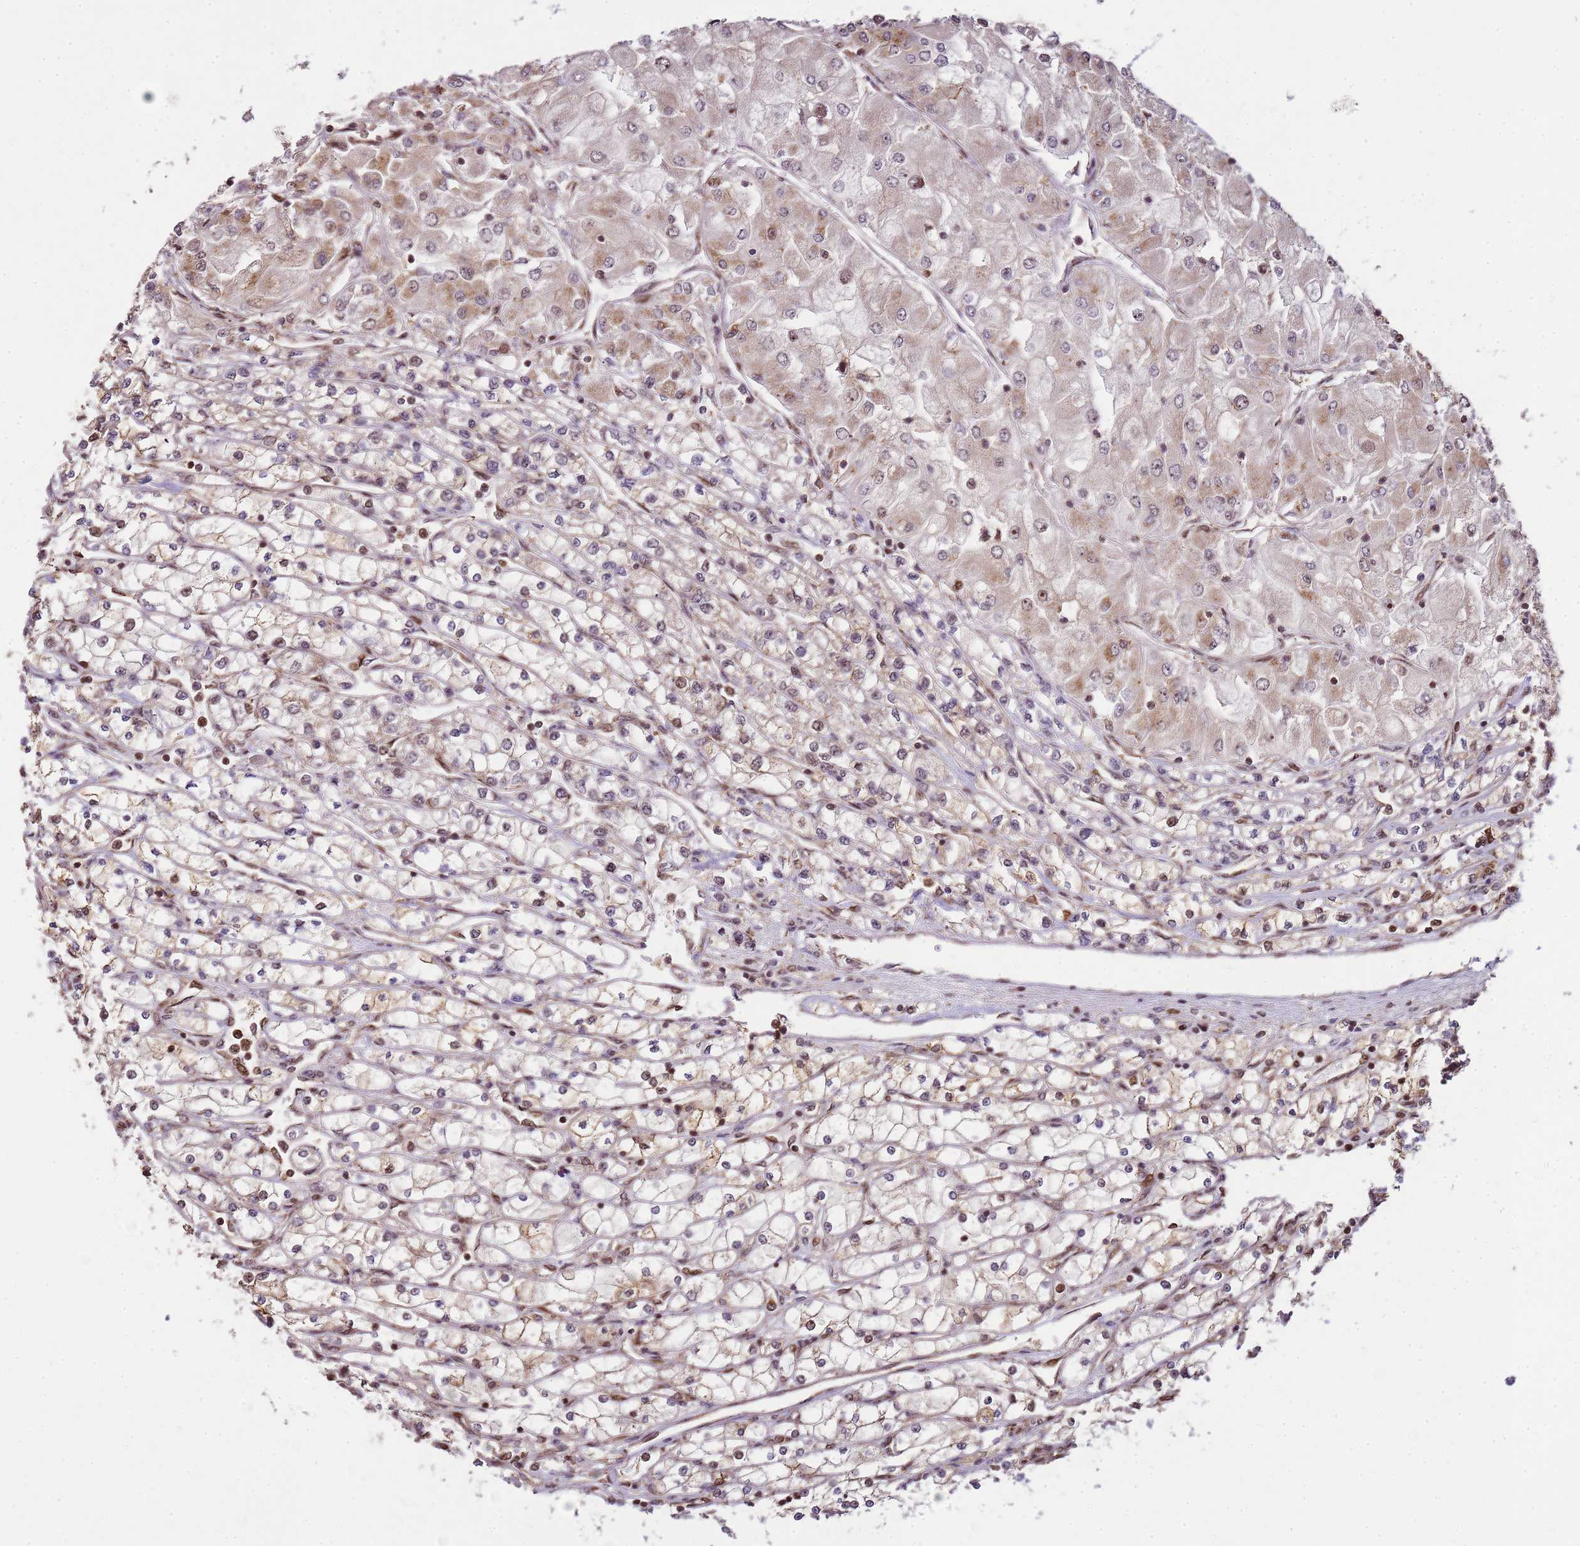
{"staining": {"intensity": "weak", "quantity": "25%-75%", "location": "cytoplasmic/membranous"}, "tissue": "renal cancer", "cell_type": "Tumor cells", "image_type": "cancer", "snomed": [{"axis": "morphology", "description": "Adenocarcinoma, NOS"}, {"axis": "topography", "description": "Kidney"}], "caption": "This photomicrograph shows renal cancer (adenocarcinoma) stained with immunohistochemistry (IHC) to label a protein in brown. The cytoplasmic/membranous of tumor cells show weak positivity for the protein. Nuclei are counter-stained blue.", "gene": "PEX14", "patient": {"sex": "male", "age": 80}}